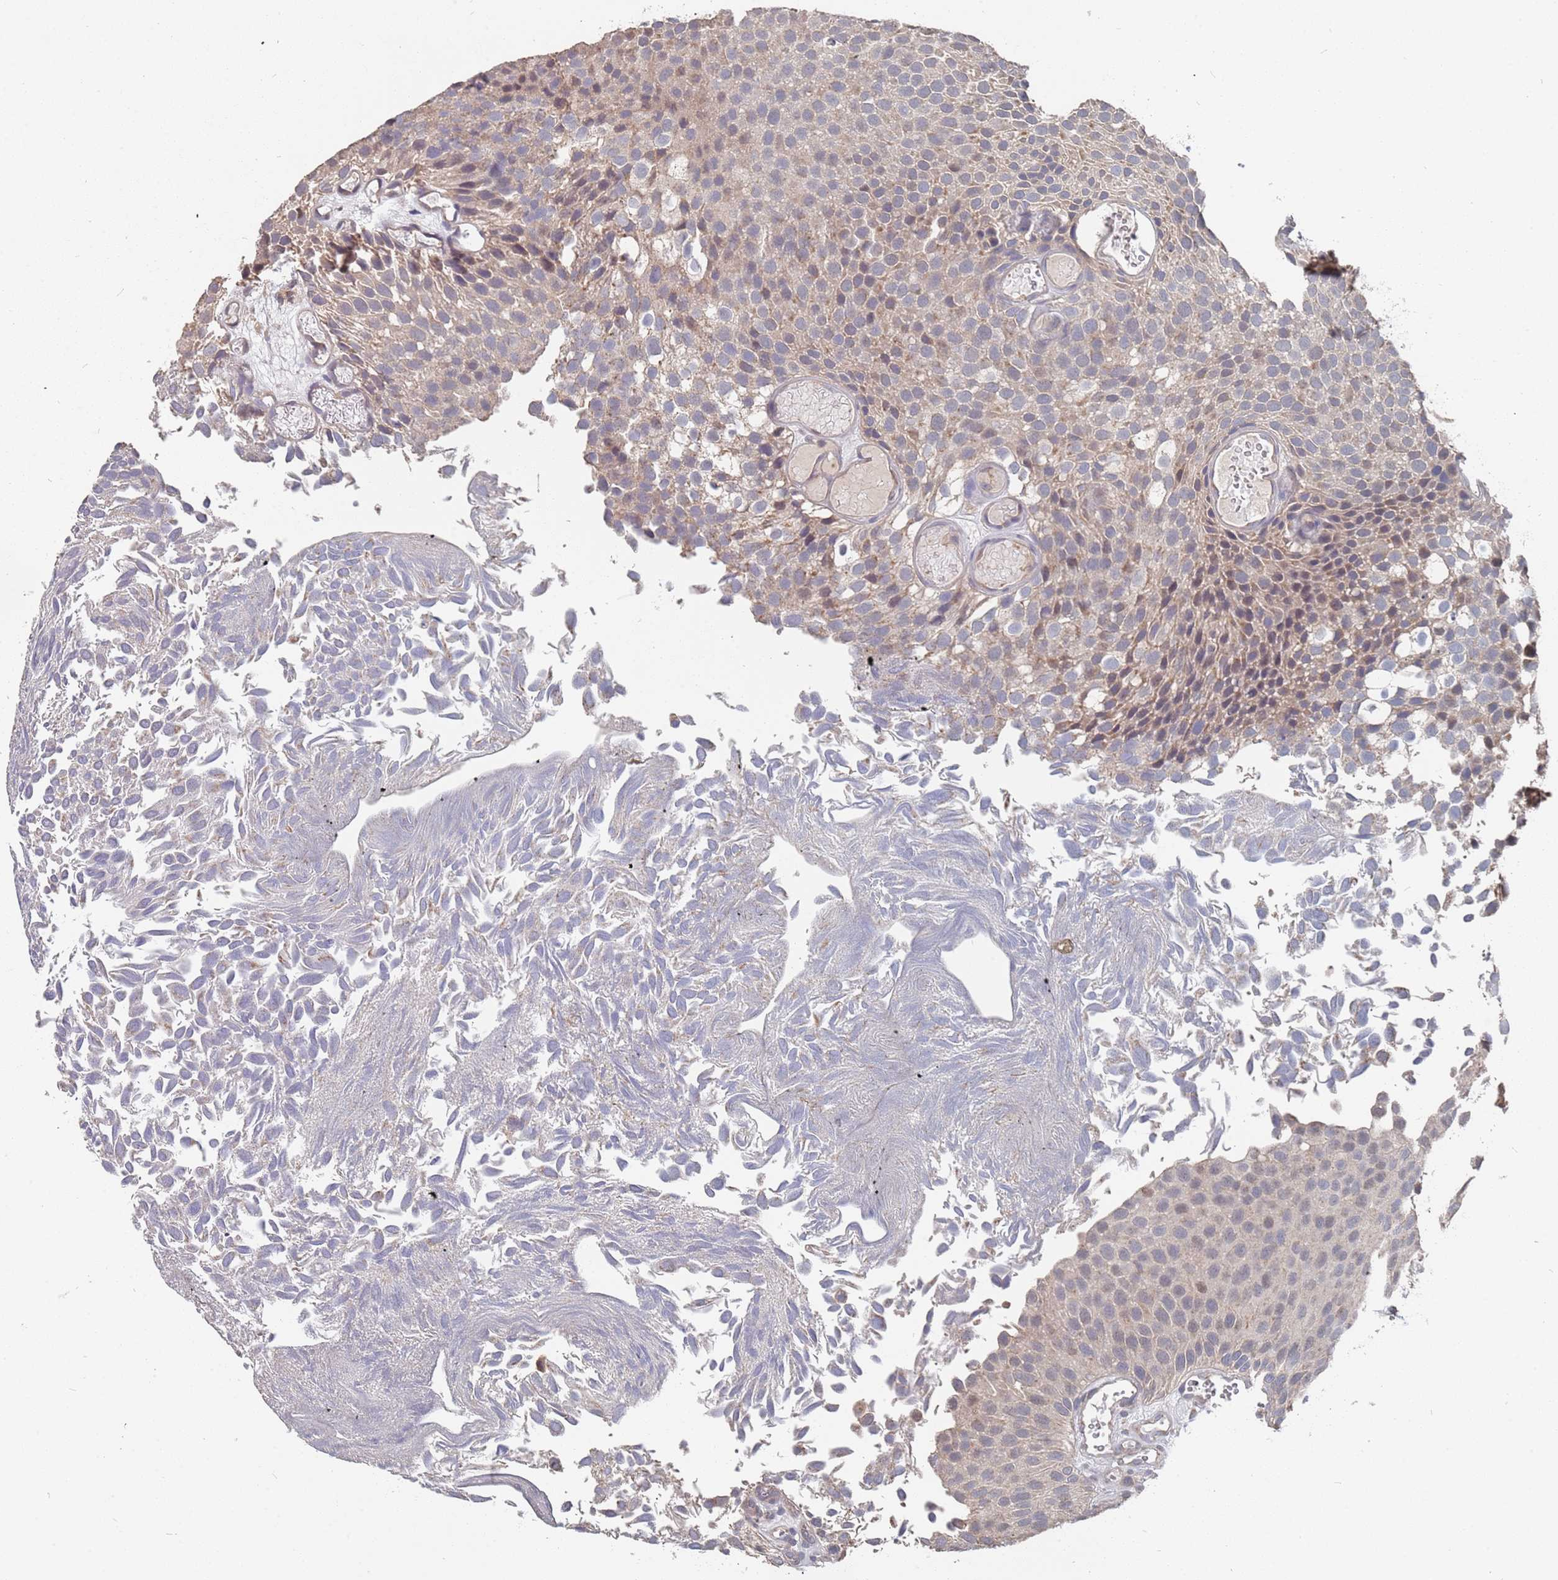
{"staining": {"intensity": "weak", "quantity": "<25%", "location": "cytoplasmic/membranous"}, "tissue": "urothelial cancer", "cell_type": "Tumor cells", "image_type": "cancer", "snomed": [{"axis": "morphology", "description": "Urothelial carcinoma, Low grade"}, {"axis": "topography", "description": "Urinary bladder"}], "caption": "Immunohistochemical staining of urothelial cancer displays no significant expression in tumor cells.", "gene": "TCEANC2", "patient": {"sex": "male", "age": 89}}